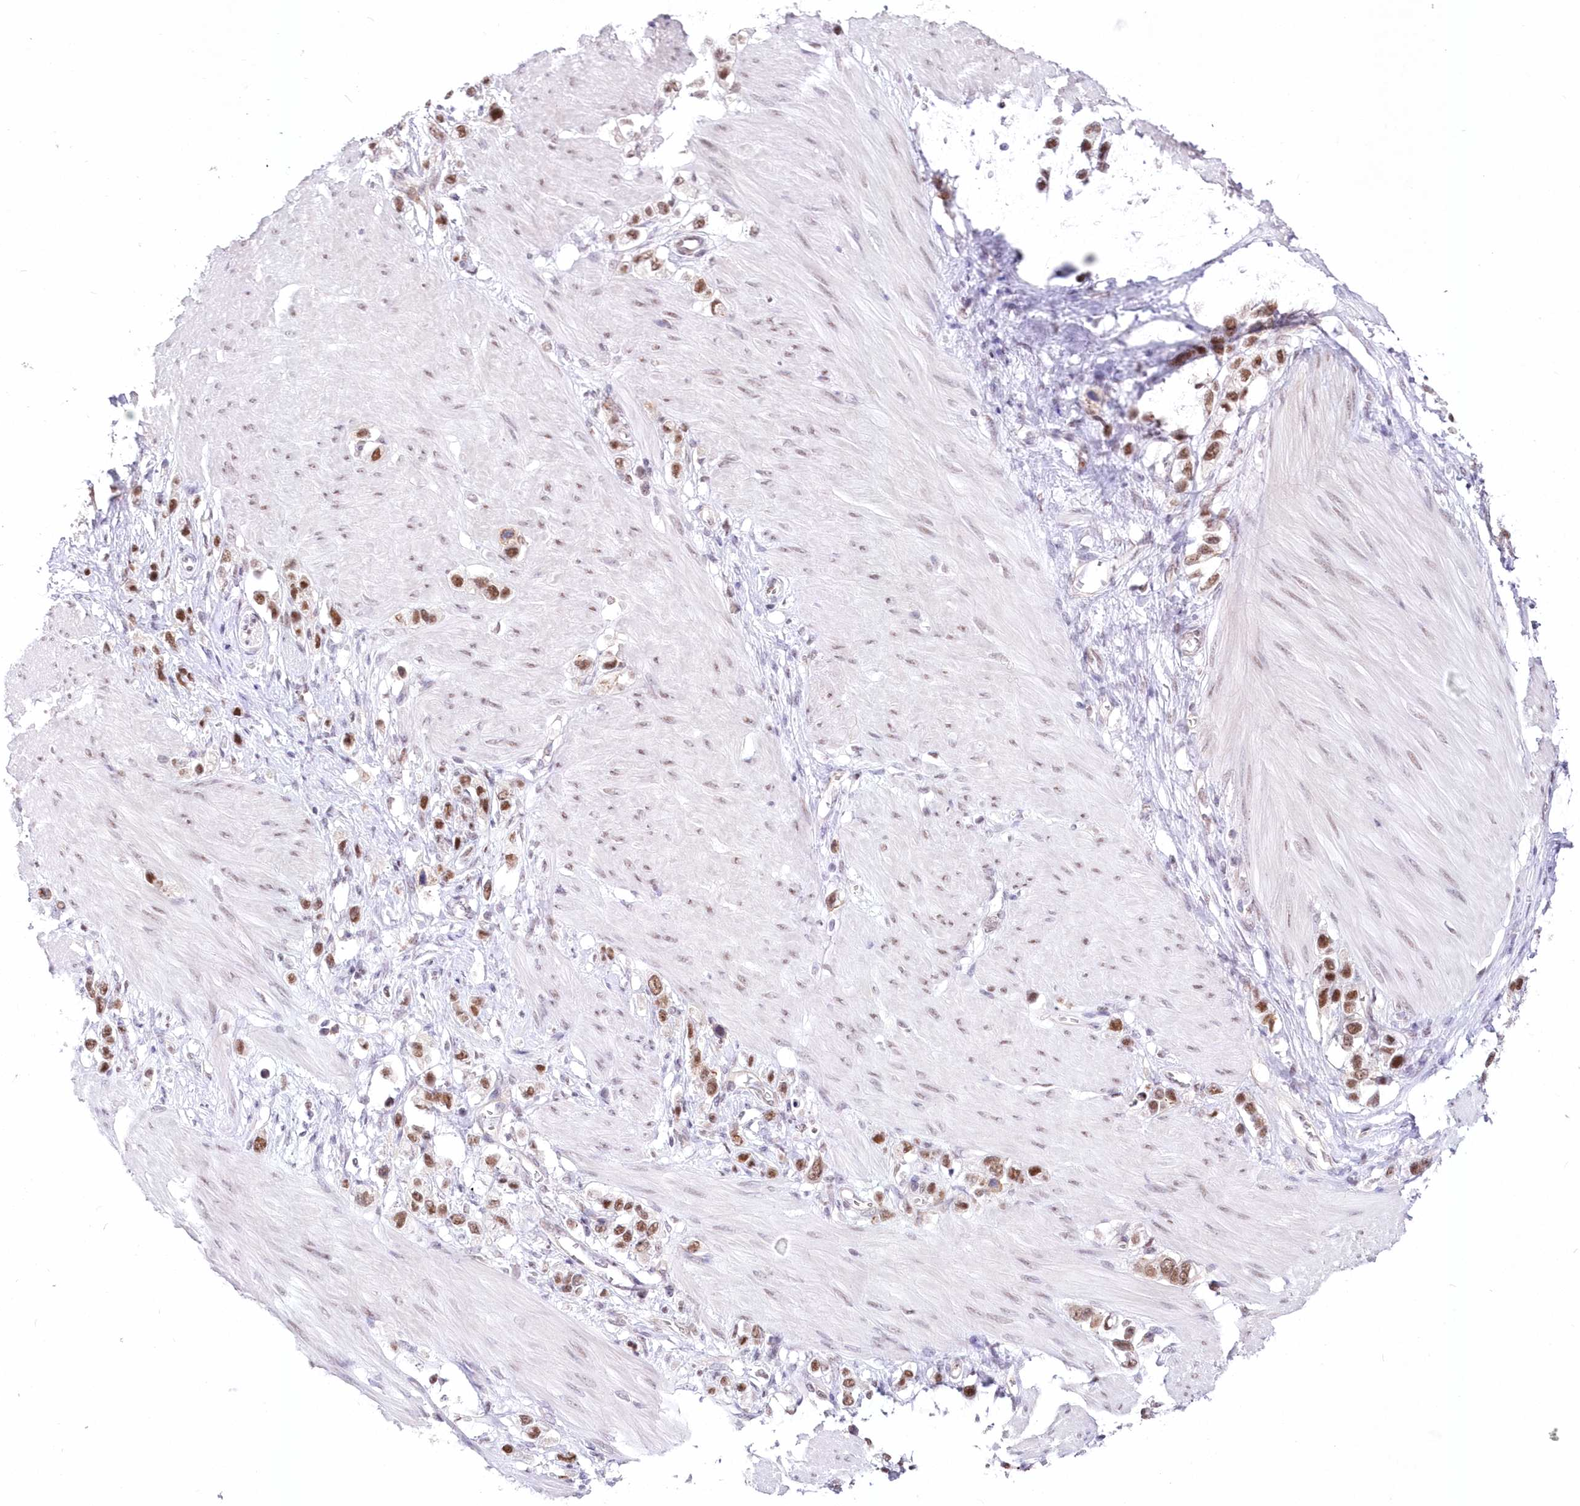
{"staining": {"intensity": "moderate", "quantity": ">75%", "location": "nuclear"}, "tissue": "stomach cancer", "cell_type": "Tumor cells", "image_type": "cancer", "snomed": [{"axis": "morphology", "description": "Adenocarcinoma, NOS"}, {"axis": "topography", "description": "Stomach"}], "caption": "A brown stain highlights moderate nuclear expression of a protein in stomach cancer (adenocarcinoma) tumor cells.", "gene": "NSUN2", "patient": {"sex": "female", "age": 65}}